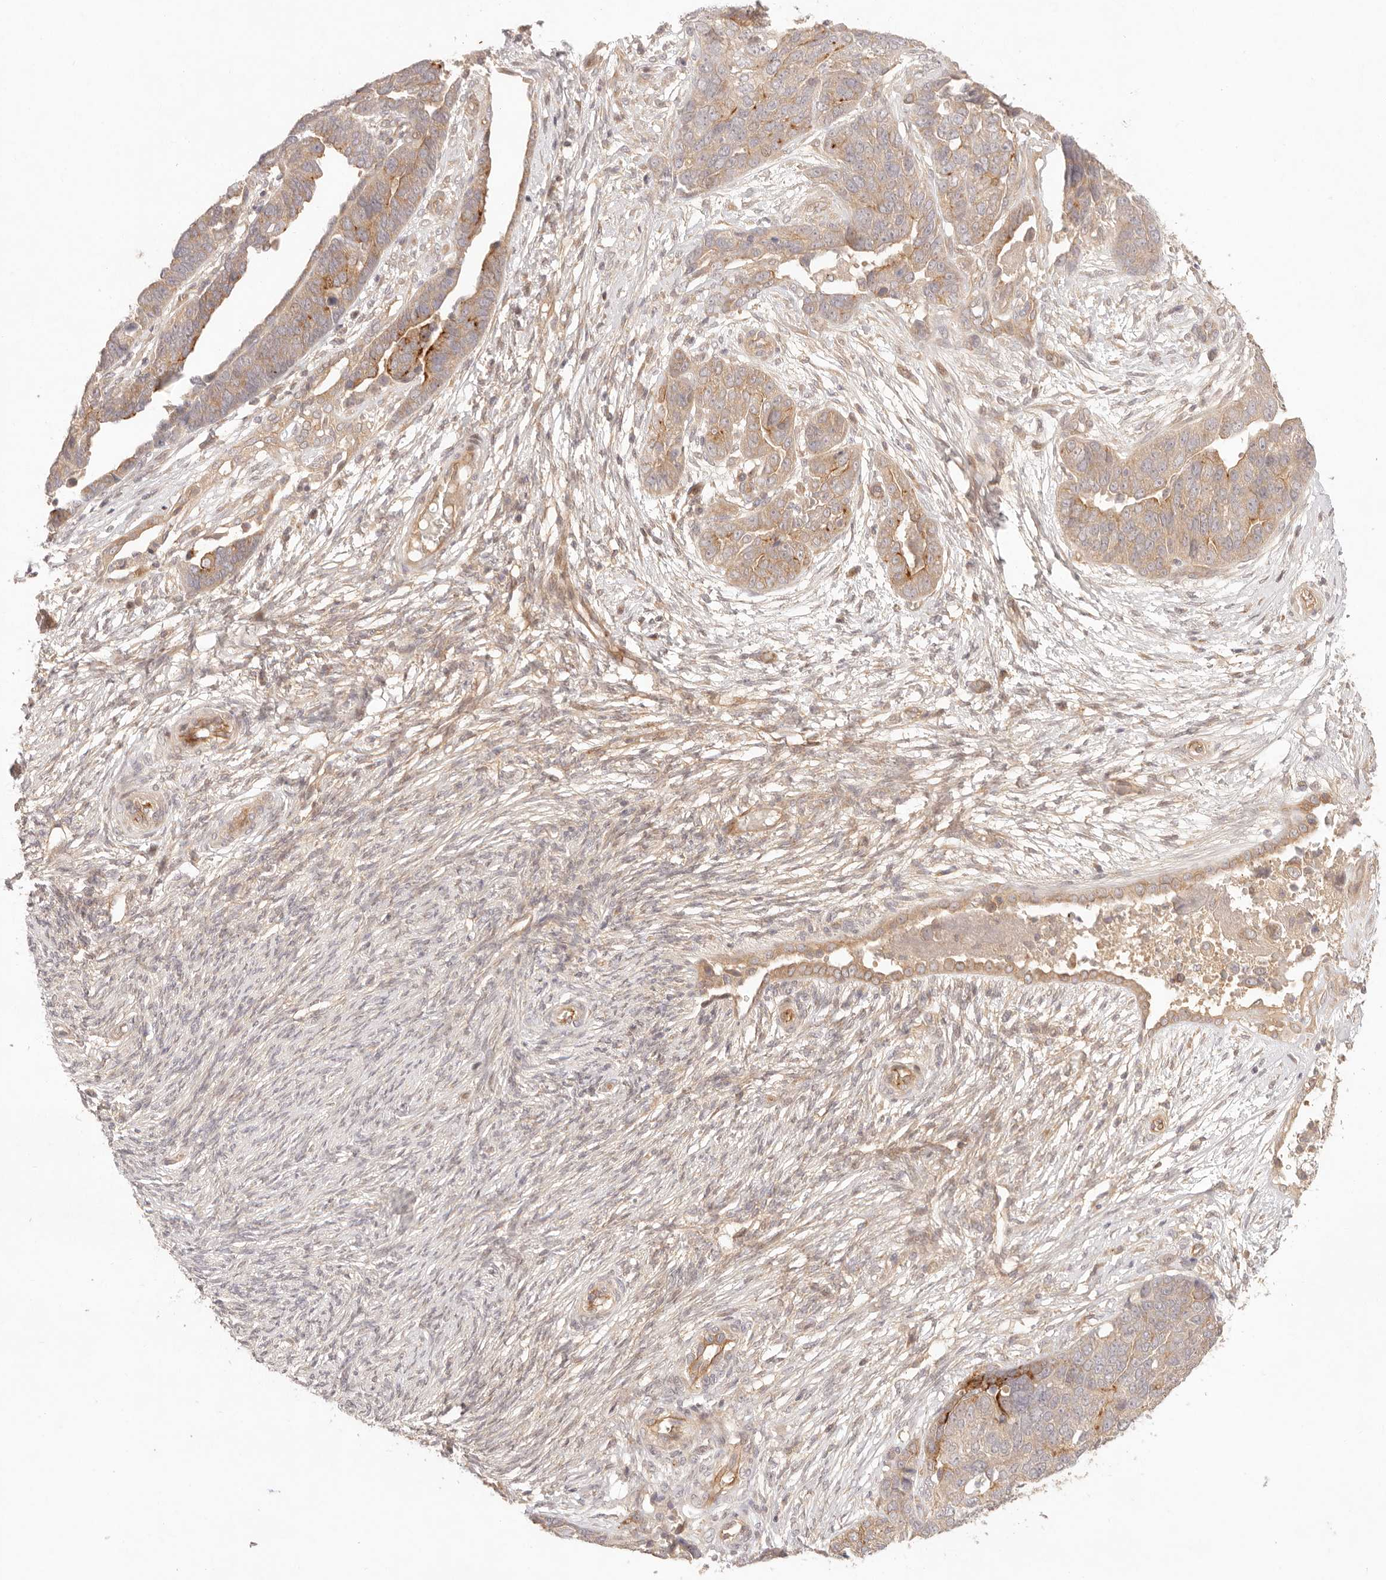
{"staining": {"intensity": "moderate", "quantity": "<25%", "location": "cytoplasmic/membranous"}, "tissue": "ovarian cancer", "cell_type": "Tumor cells", "image_type": "cancer", "snomed": [{"axis": "morphology", "description": "Cystadenocarcinoma, serous, NOS"}, {"axis": "topography", "description": "Ovary"}], "caption": "Ovarian serous cystadenocarcinoma stained with a protein marker displays moderate staining in tumor cells.", "gene": "PPP1R3B", "patient": {"sex": "female", "age": 44}}